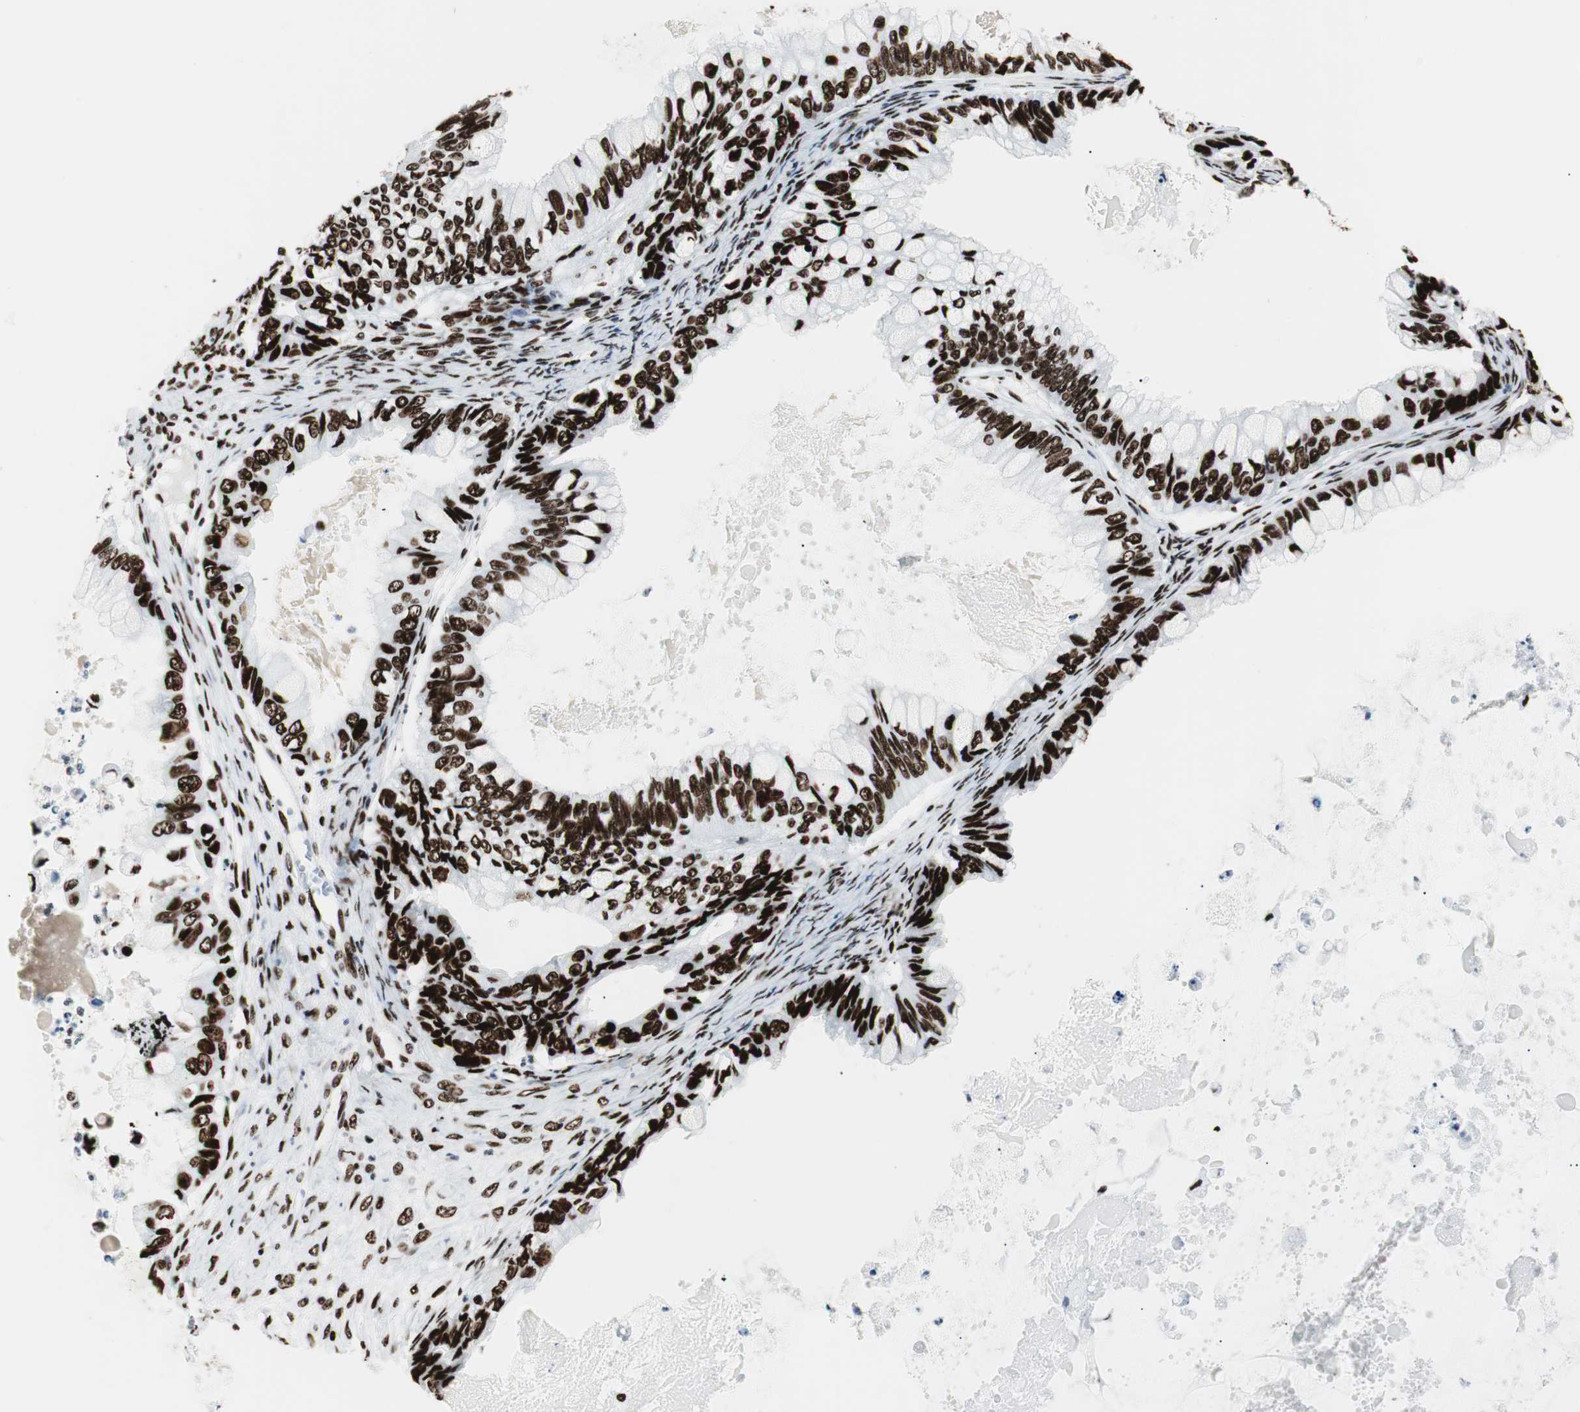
{"staining": {"intensity": "strong", "quantity": ">75%", "location": "nuclear"}, "tissue": "ovarian cancer", "cell_type": "Tumor cells", "image_type": "cancer", "snomed": [{"axis": "morphology", "description": "Cystadenocarcinoma, mucinous, NOS"}, {"axis": "topography", "description": "Ovary"}], "caption": "Immunohistochemistry histopathology image of ovarian cancer stained for a protein (brown), which displays high levels of strong nuclear positivity in about >75% of tumor cells.", "gene": "NCL", "patient": {"sex": "female", "age": 80}}